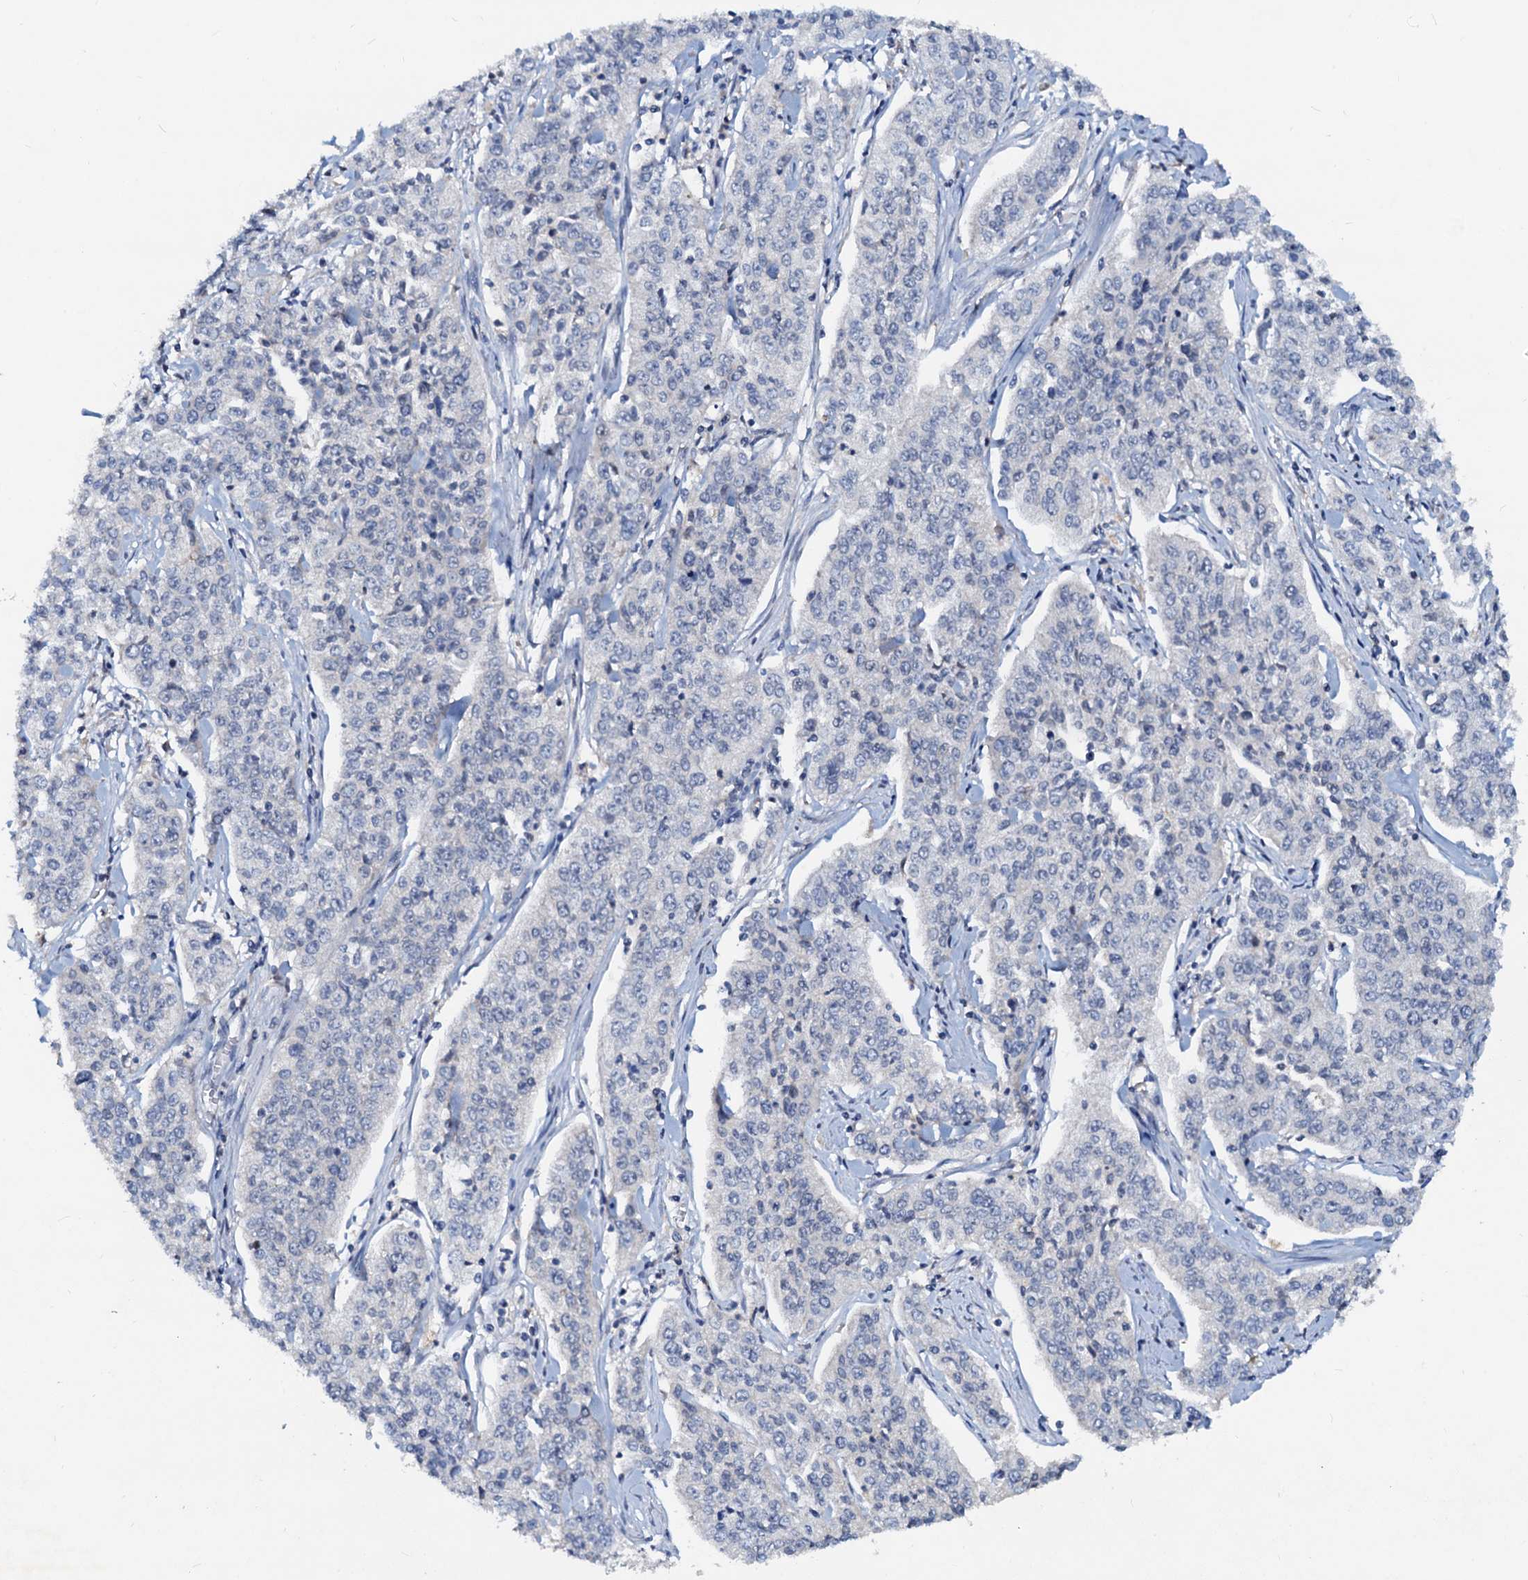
{"staining": {"intensity": "negative", "quantity": "none", "location": "none"}, "tissue": "cervical cancer", "cell_type": "Tumor cells", "image_type": "cancer", "snomed": [{"axis": "morphology", "description": "Squamous cell carcinoma, NOS"}, {"axis": "topography", "description": "Cervix"}], "caption": "A histopathology image of cervical cancer stained for a protein demonstrates no brown staining in tumor cells.", "gene": "PTGES3", "patient": {"sex": "female", "age": 35}}